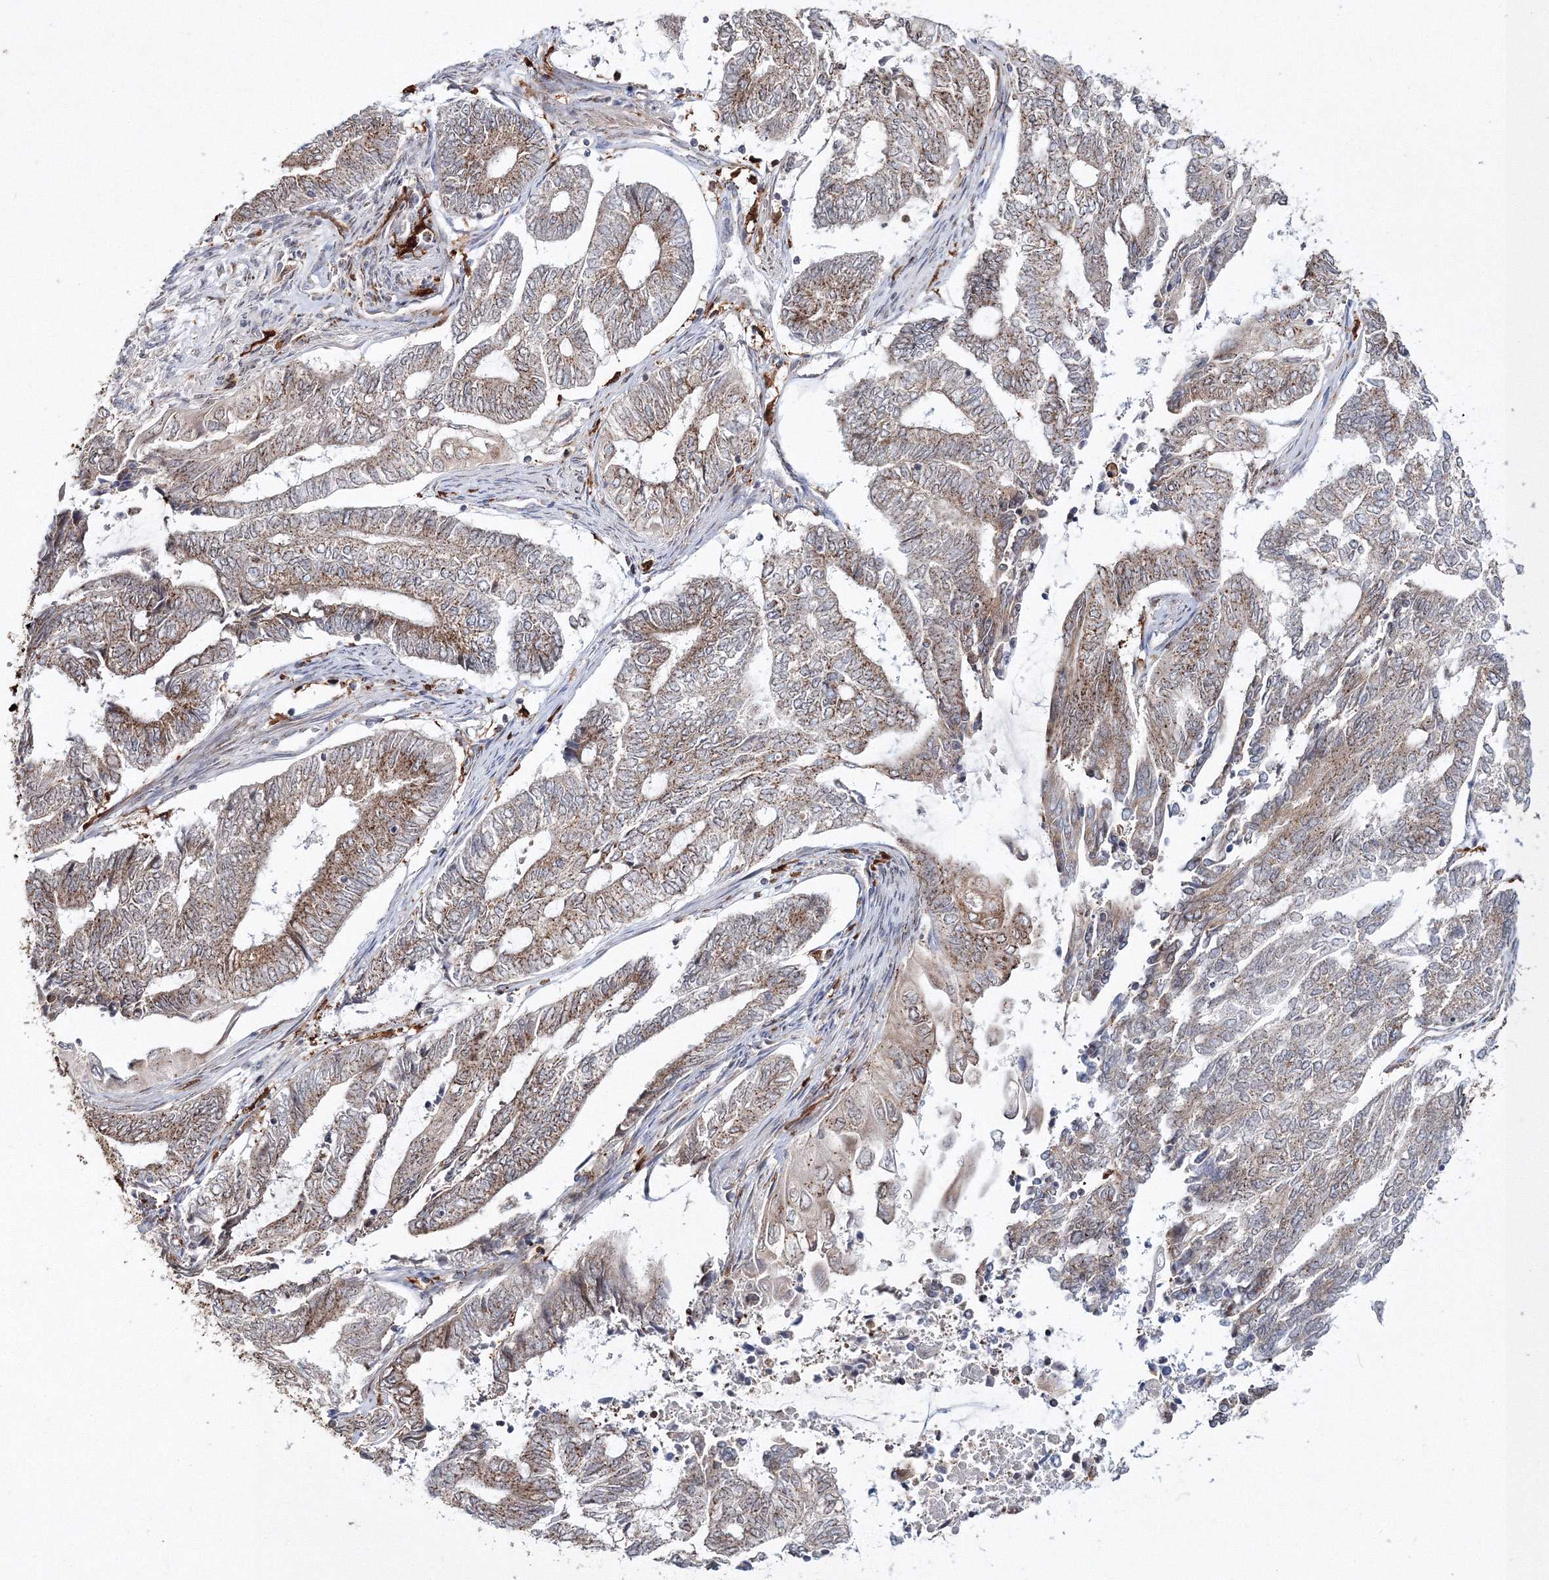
{"staining": {"intensity": "moderate", "quantity": "25%-75%", "location": "cytoplasmic/membranous"}, "tissue": "endometrial cancer", "cell_type": "Tumor cells", "image_type": "cancer", "snomed": [{"axis": "morphology", "description": "Adenocarcinoma, NOS"}, {"axis": "topography", "description": "Uterus"}, {"axis": "topography", "description": "Endometrium"}], "caption": "Endometrial adenocarcinoma was stained to show a protein in brown. There is medium levels of moderate cytoplasmic/membranous positivity in approximately 25%-75% of tumor cells. (DAB IHC, brown staining for protein, blue staining for nuclei).", "gene": "ARCN1", "patient": {"sex": "female", "age": 70}}